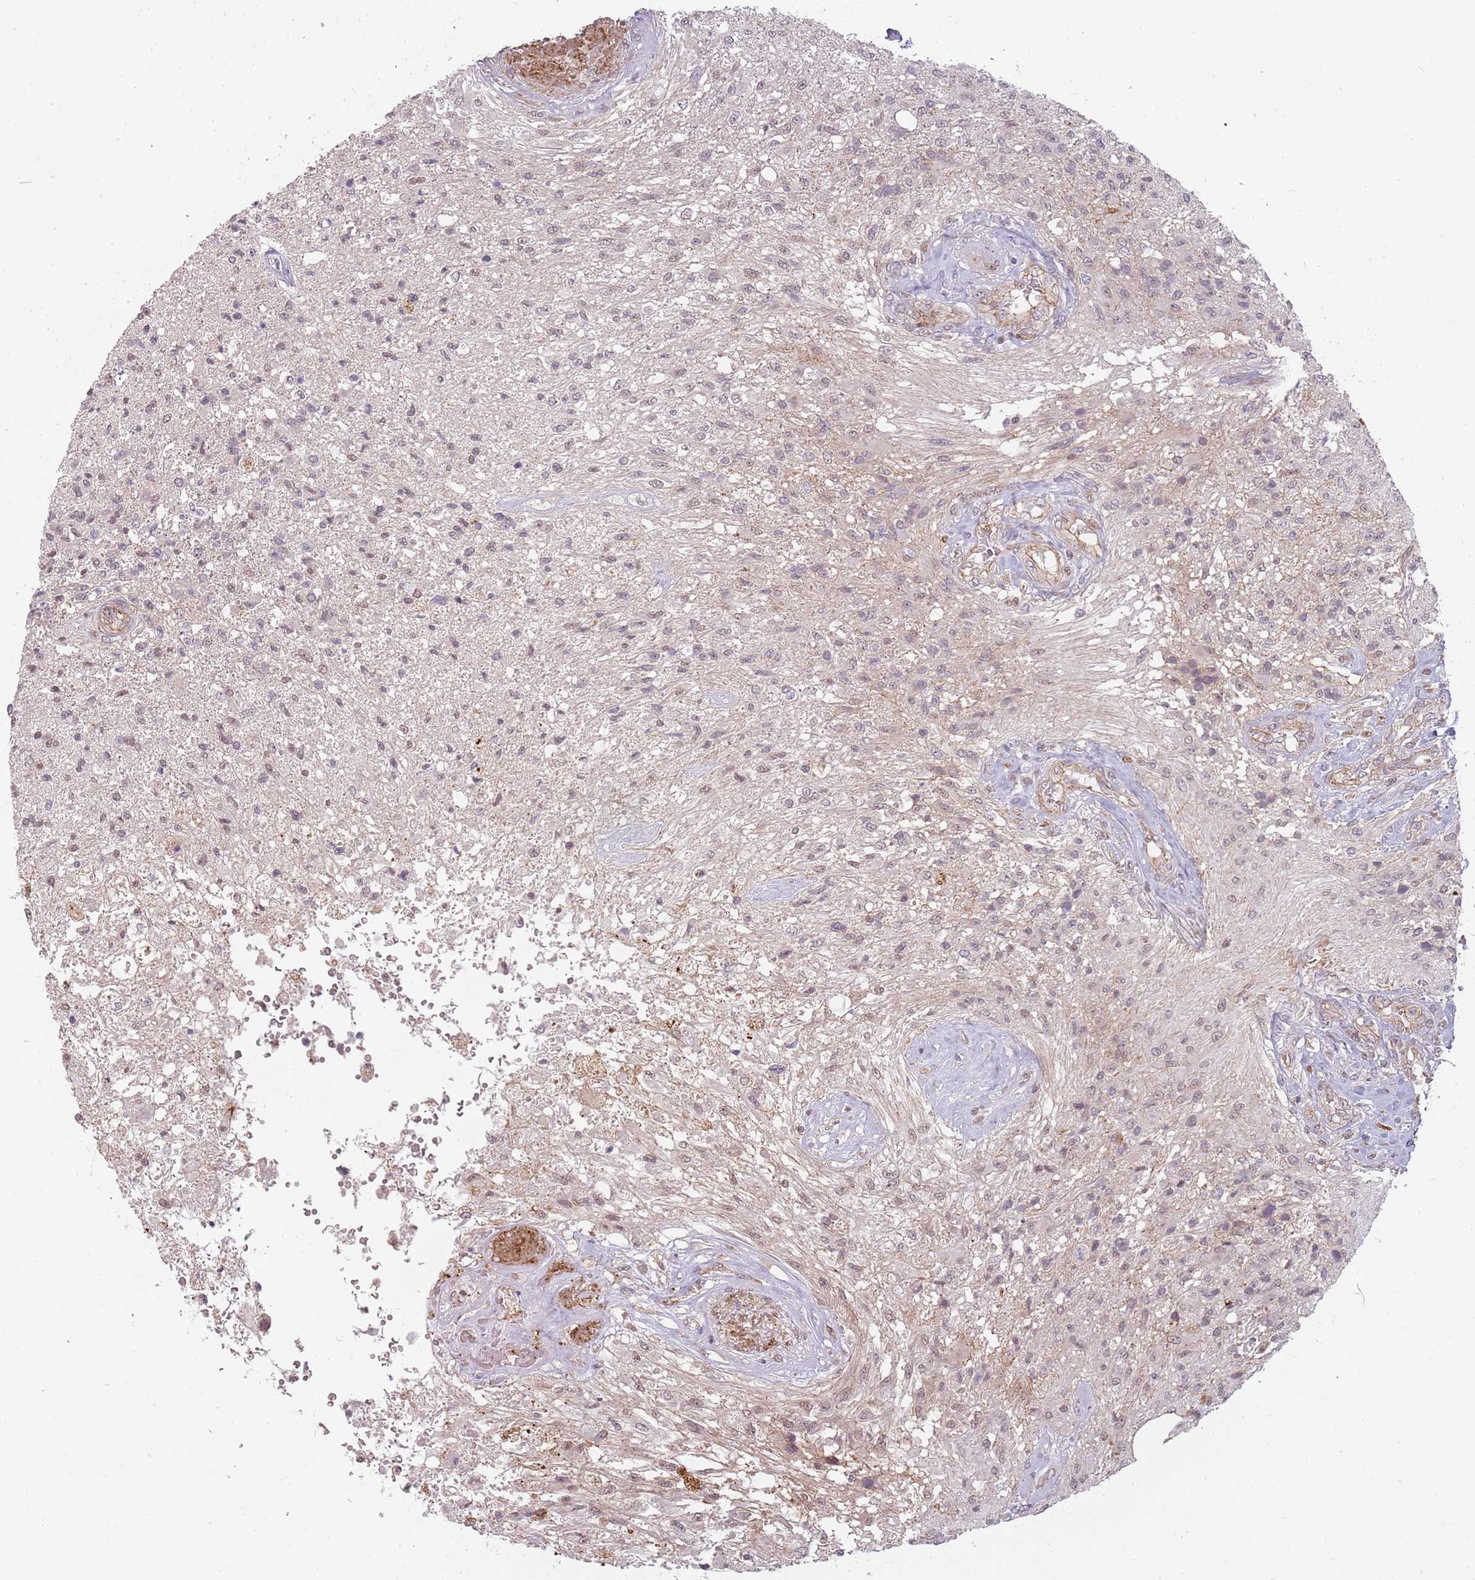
{"staining": {"intensity": "negative", "quantity": "none", "location": "none"}, "tissue": "glioma", "cell_type": "Tumor cells", "image_type": "cancer", "snomed": [{"axis": "morphology", "description": "Glioma, malignant, High grade"}, {"axis": "topography", "description": "Brain"}], "caption": "Glioma was stained to show a protein in brown. There is no significant expression in tumor cells.", "gene": "PPP1R14C", "patient": {"sex": "male", "age": 56}}